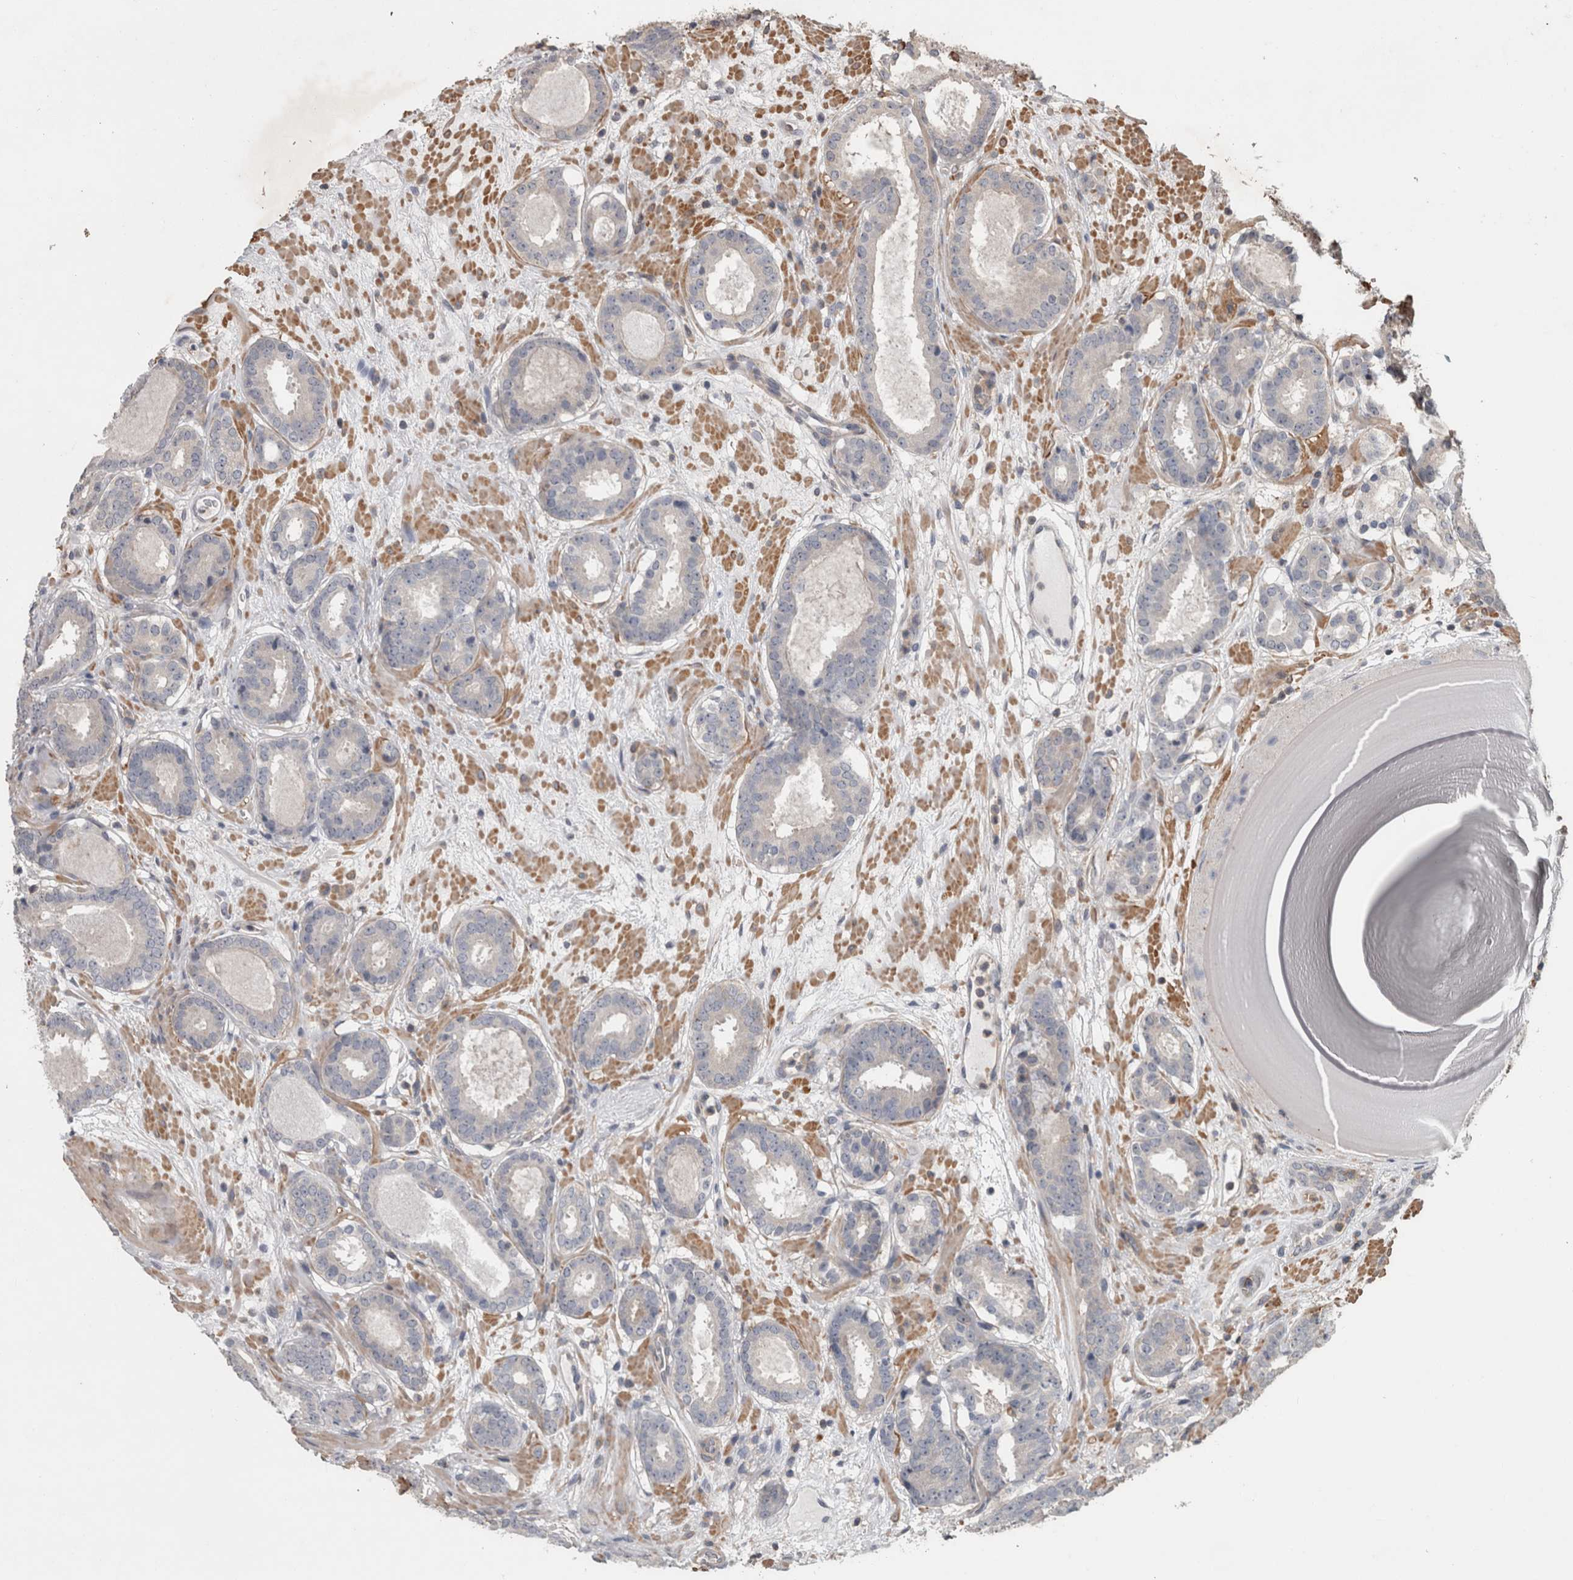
{"staining": {"intensity": "negative", "quantity": "none", "location": "none"}, "tissue": "prostate cancer", "cell_type": "Tumor cells", "image_type": "cancer", "snomed": [{"axis": "morphology", "description": "Adenocarcinoma, Low grade"}, {"axis": "topography", "description": "Prostate"}], "caption": "A high-resolution micrograph shows IHC staining of prostate cancer, which demonstrates no significant positivity in tumor cells.", "gene": "SPATA48", "patient": {"sex": "male", "age": 69}}